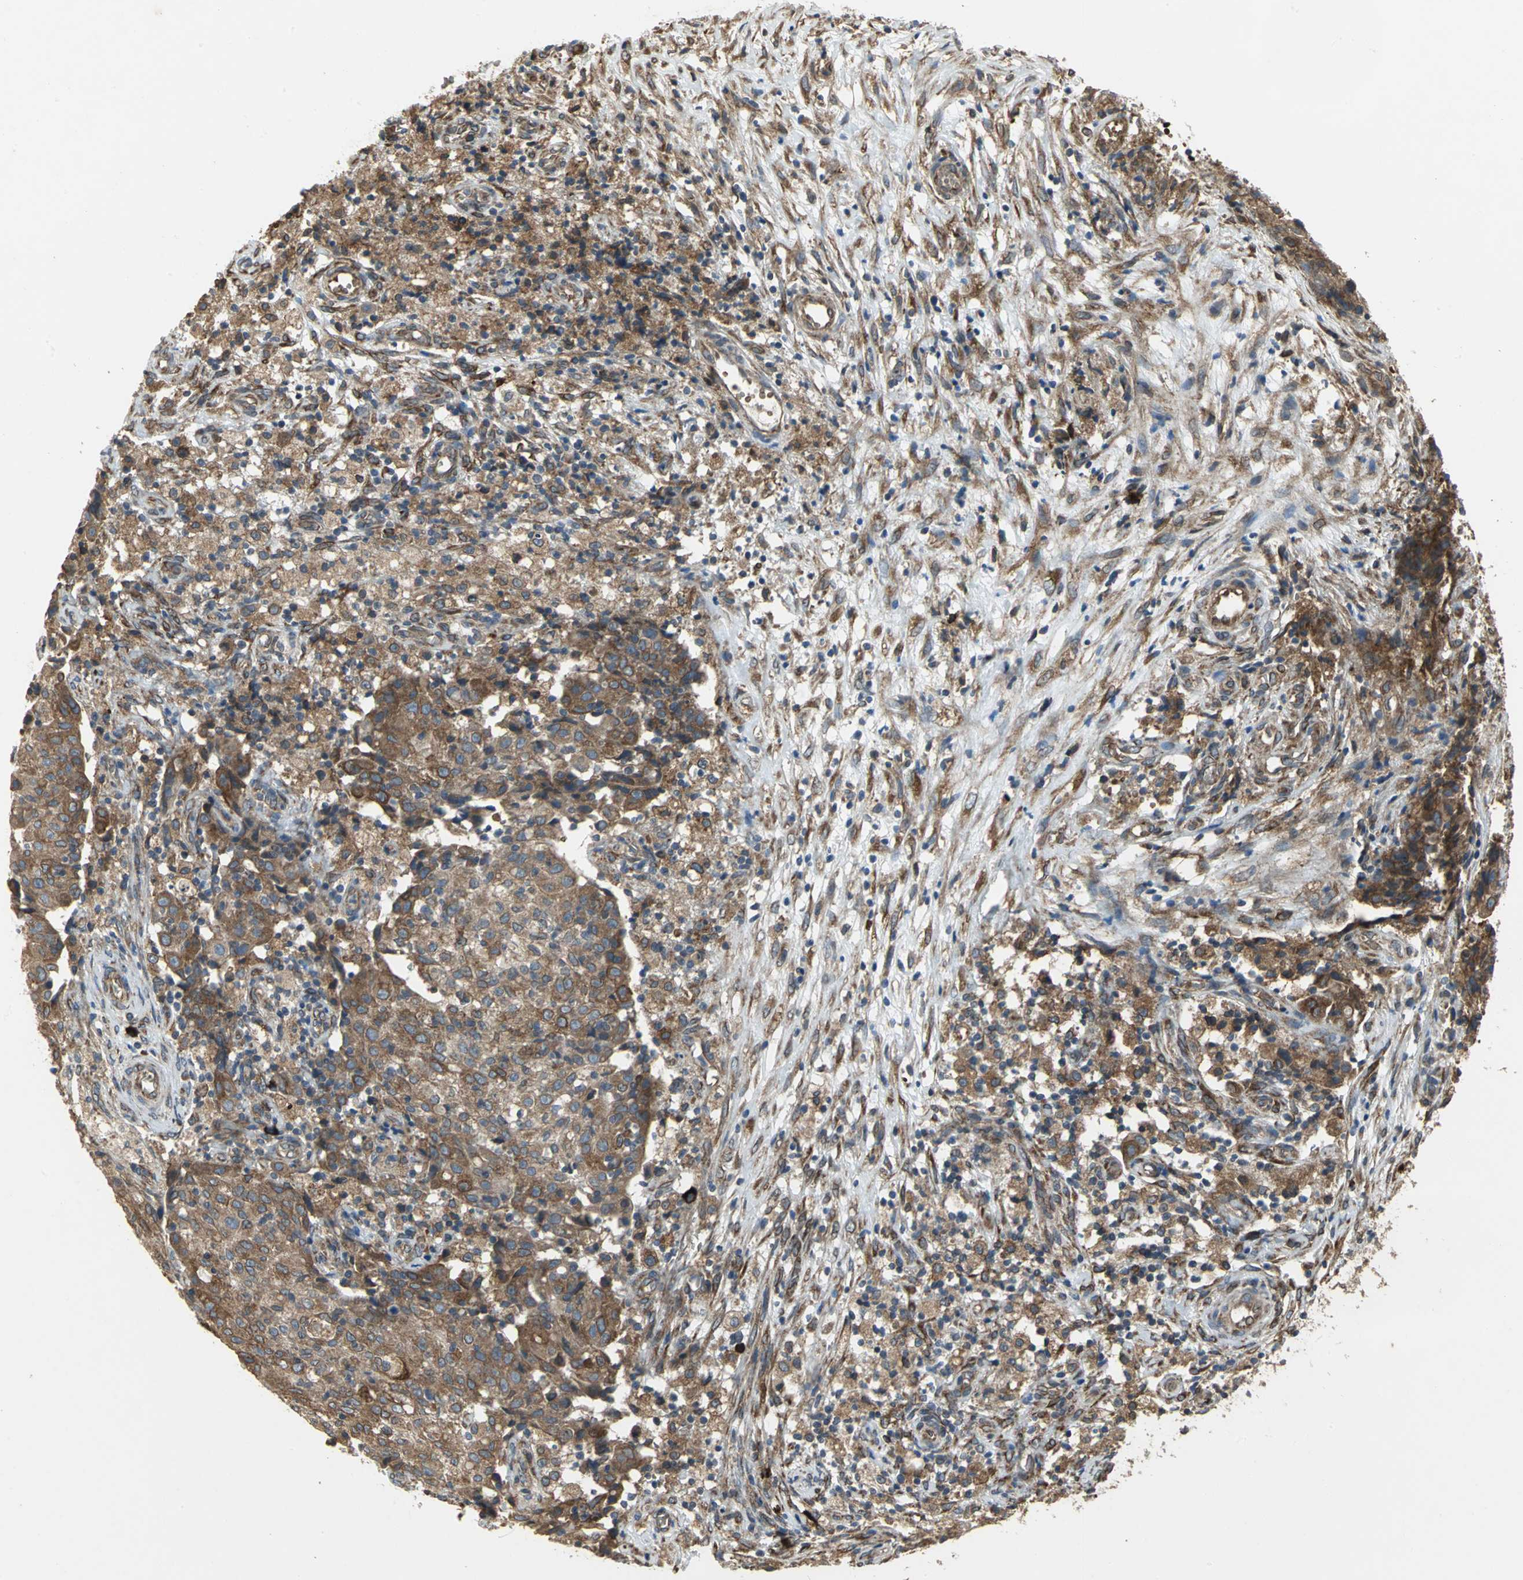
{"staining": {"intensity": "moderate", "quantity": "25%-75%", "location": "cytoplasmic/membranous"}, "tissue": "ovarian cancer", "cell_type": "Tumor cells", "image_type": "cancer", "snomed": [{"axis": "morphology", "description": "Carcinoma, endometroid"}, {"axis": "topography", "description": "Ovary"}], "caption": "Immunohistochemistry (IHC) of ovarian cancer (endometroid carcinoma) shows medium levels of moderate cytoplasmic/membranous expression in about 25%-75% of tumor cells. The protein of interest is stained brown, and the nuclei are stained in blue (DAB (3,3'-diaminobenzidine) IHC with brightfield microscopy, high magnification).", "gene": "SYVN1", "patient": {"sex": "female", "age": 42}}